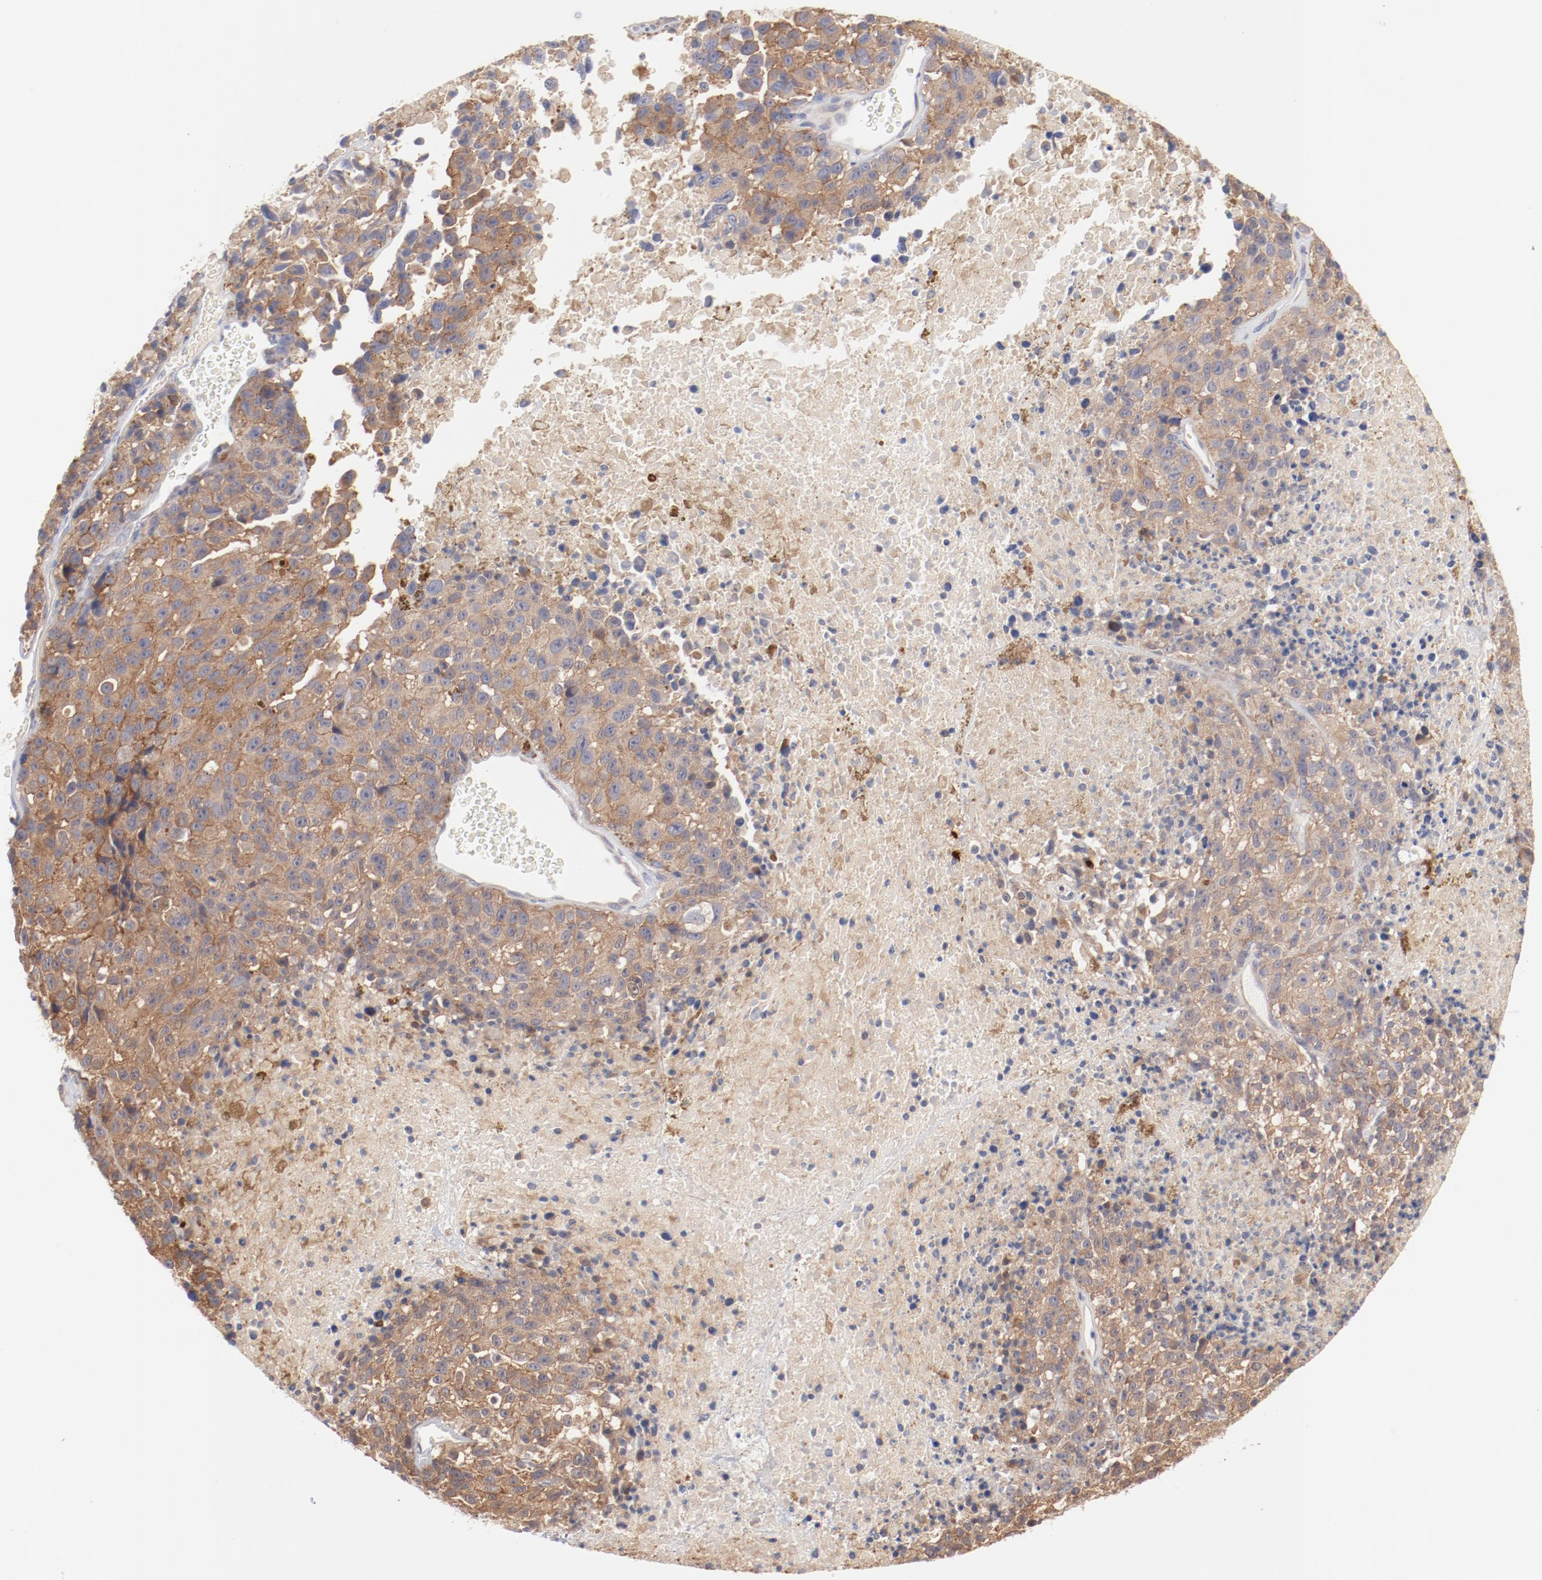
{"staining": {"intensity": "moderate", "quantity": "25%-75%", "location": "cytoplasmic/membranous"}, "tissue": "melanoma", "cell_type": "Tumor cells", "image_type": "cancer", "snomed": [{"axis": "morphology", "description": "Malignant melanoma, Metastatic site"}, {"axis": "topography", "description": "Cerebral cortex"}], "caption": "IHC photomicrograph of neoplastic tissue: malignant melanoma (metastatic site) stained using immunohistochemistry (IHC) reveals medium levels of moderate protein expression localized specifically in the cytoplasmic/membranous of tumor cells, appearing as a cytoplasmic/membranous brown color.", "gene": "SETD3", "patient": {"sex": "female", "age": 52}}